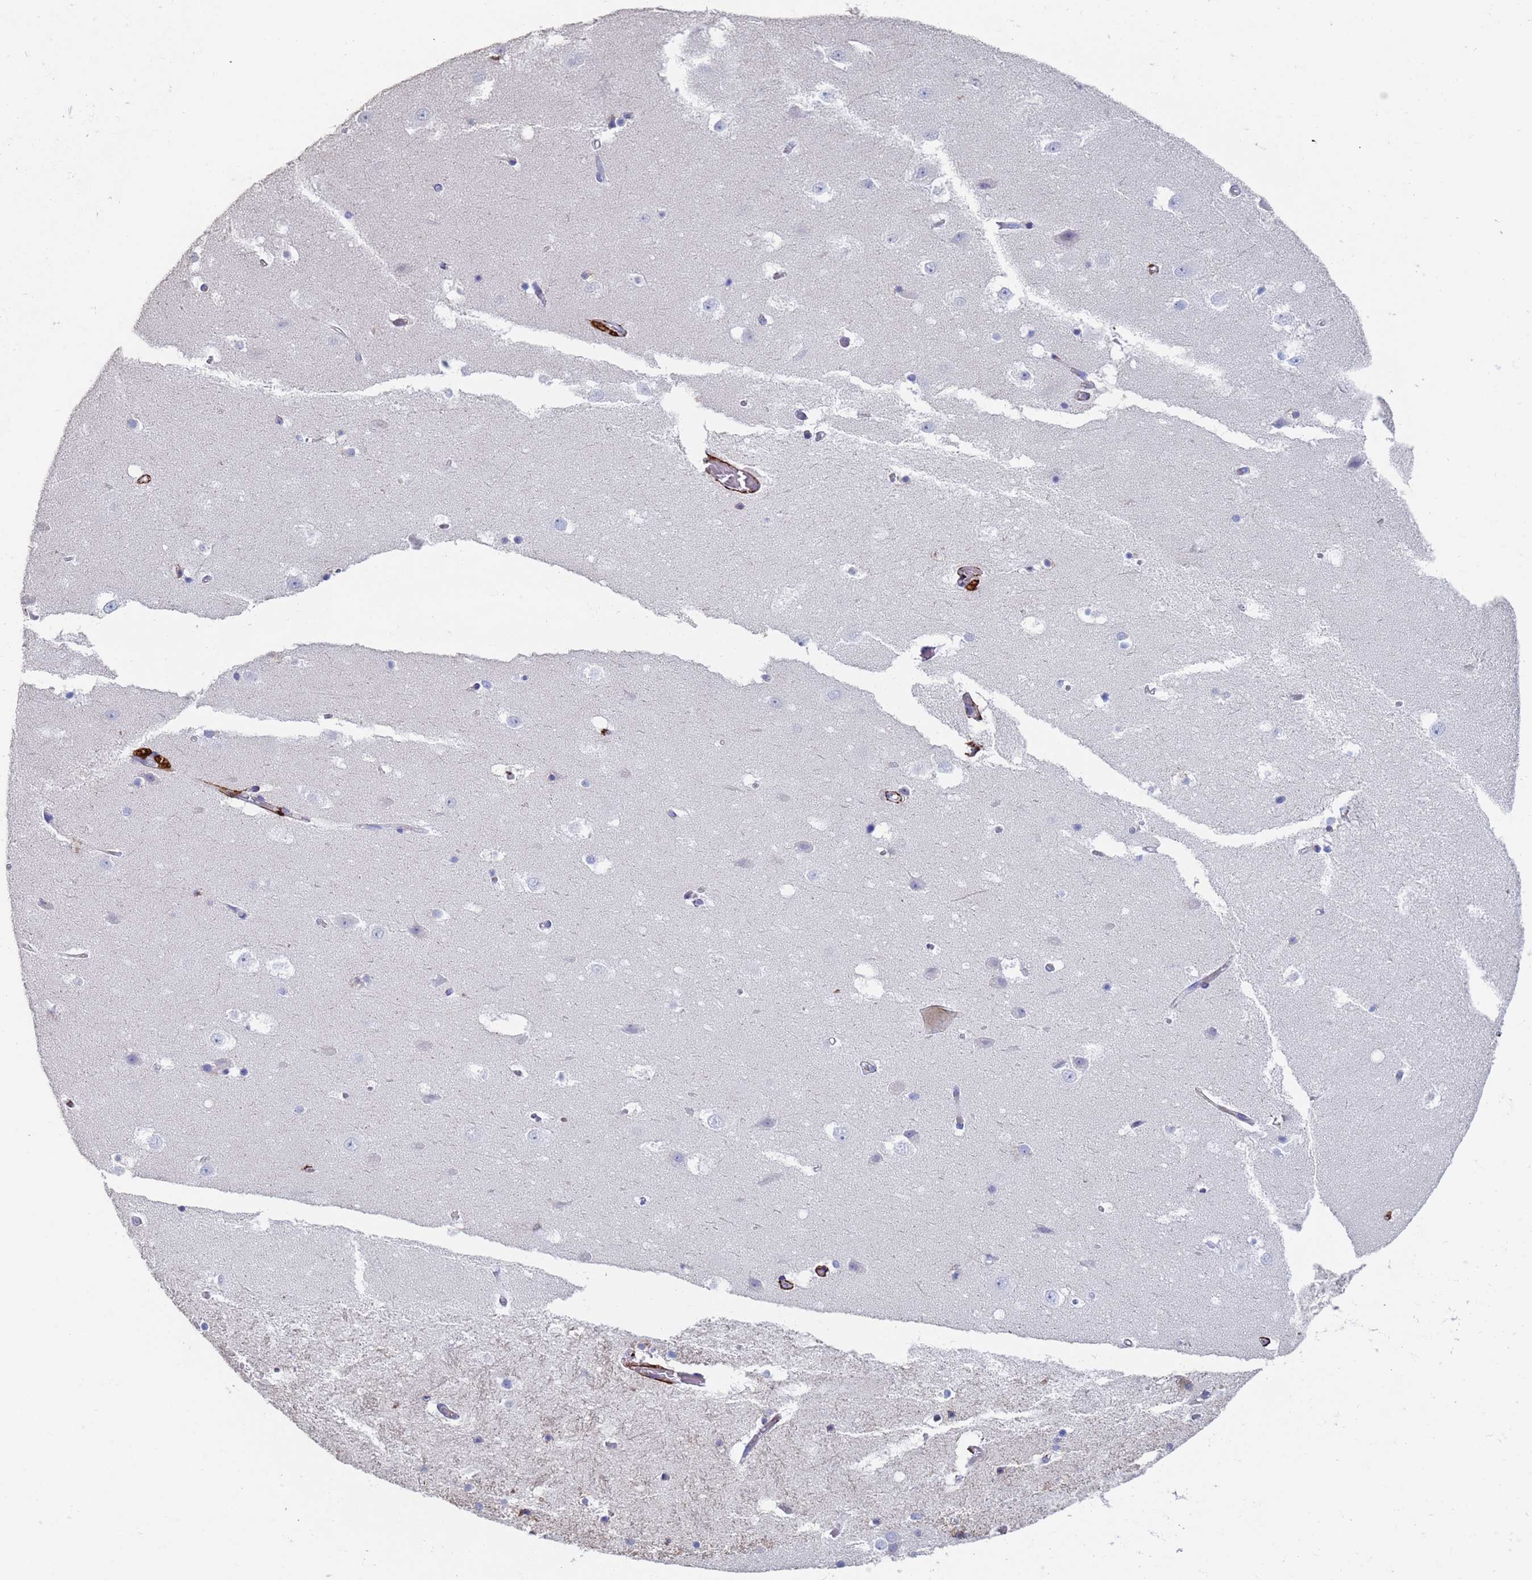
{"staining": {"intensity": "negative", "quantity": "none", "location": "none"}, "tissue": "hippocampus", "cell_type": "Glial cells", "image_type": "normal", "snomed": [{"axis": "morphology", "description": "Normal tissue, NOS"}, {"axis": "topography", "description": "Hippocampus"}], "caption": "This is a photomicrograph of immunohistochemistry staining of benign hippocampus, which shows no staining in glial cells. (Stains: DAB IHC with hematoxylin counter stain, Microscopy: brightfield microscopy at high magnification).", "gene": "ABCA8", "patient": {"sex": "female", "age": 52}}